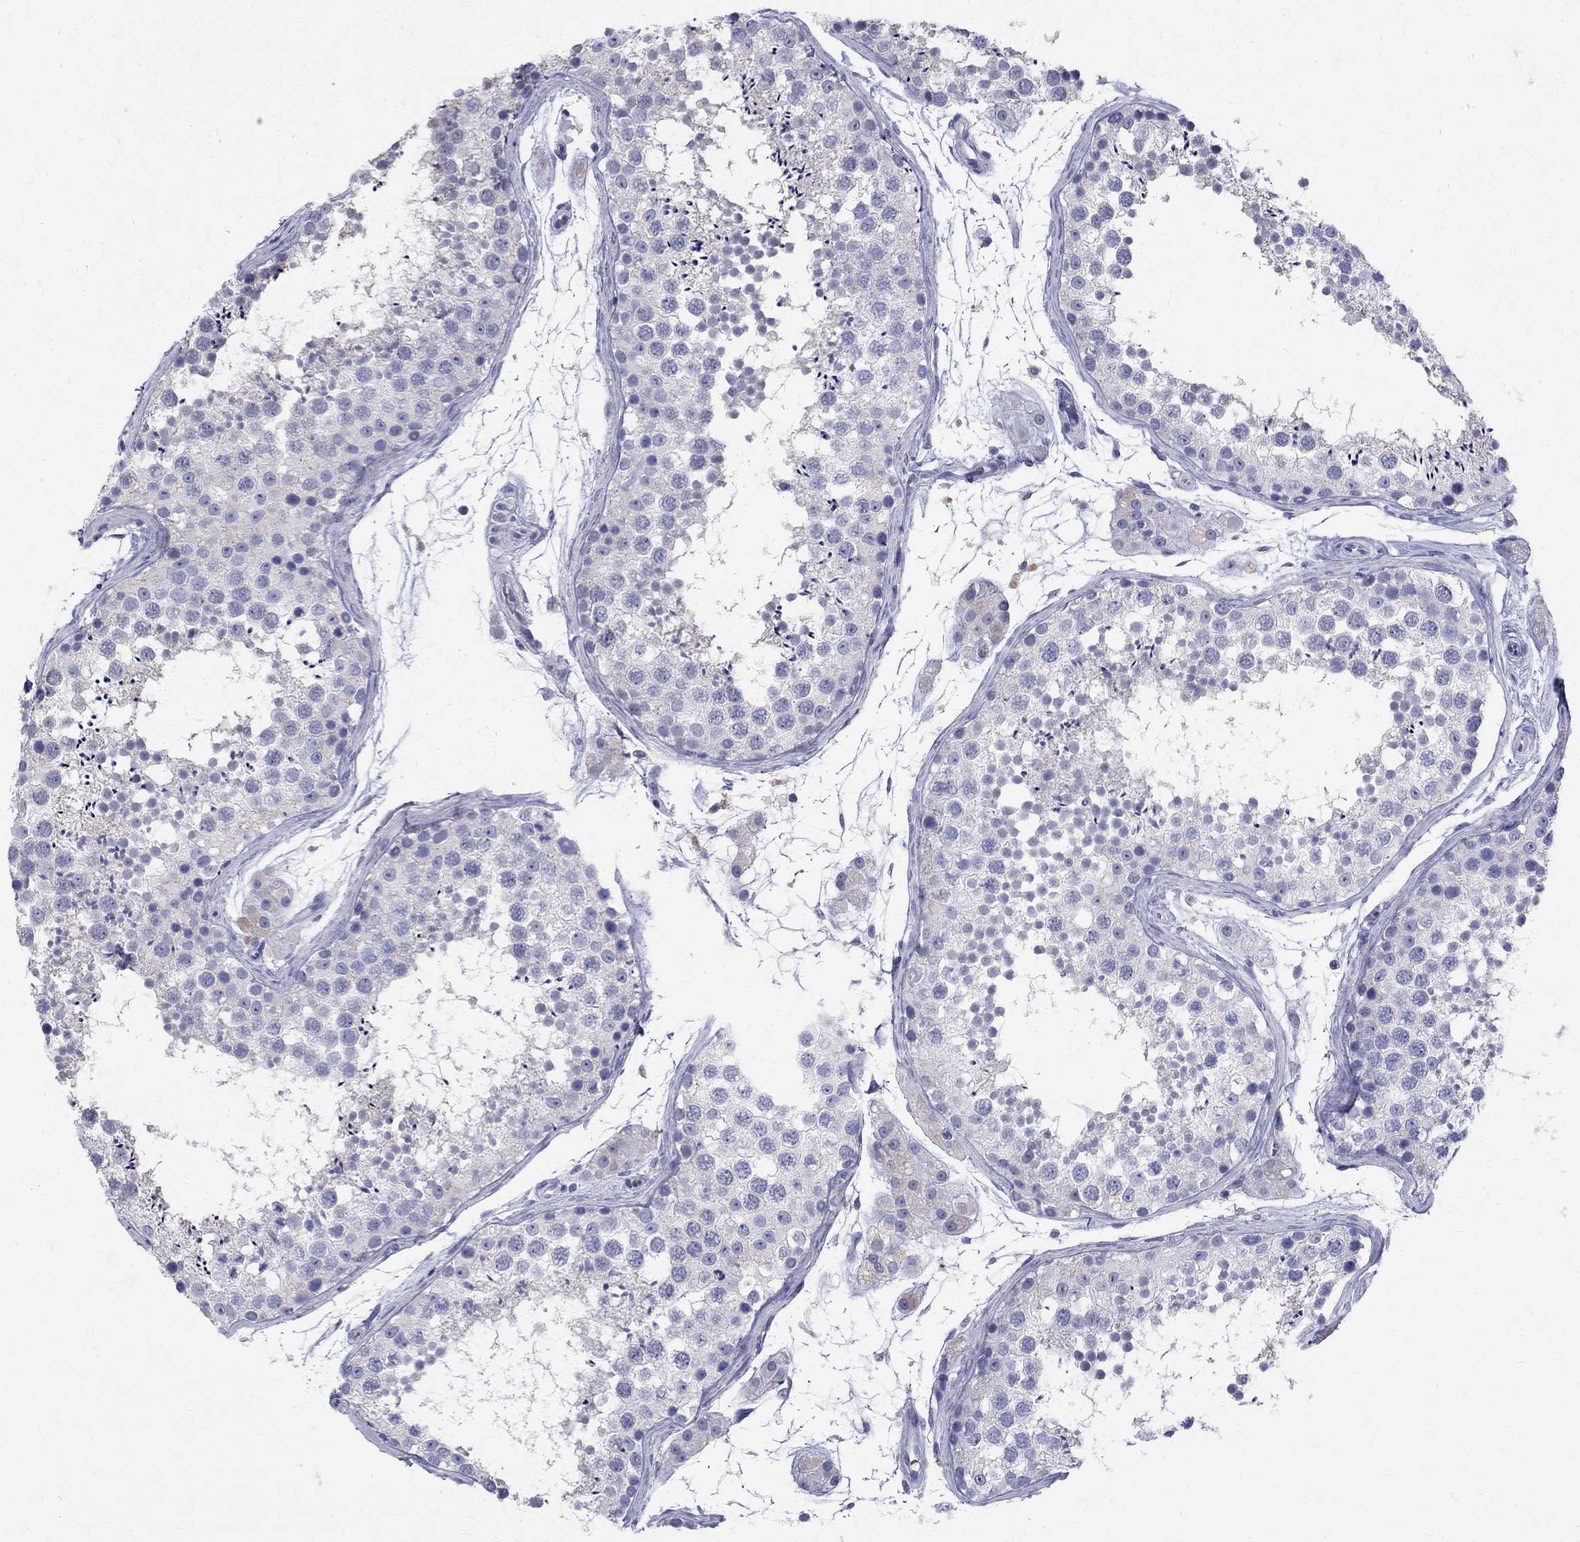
{"staining": {"intensity": "negative", "quantity": "none", "location": "none"}, "tissue": "testis", "cell_type": "Cells in seminiferous ducts", "image_type": "normal", "snomed": [{"axis": "morphology", "description": "Normal tissue, NOS"}, {"axis": "topography", "description": "Testis"}], "caption": "The immunohistochemistry (IHC) photomicrograph has no significant positivity in cells in seminiferous ducts of testis.", "gene": "AGER", "patient": {"sex": "male", "age": 41}}